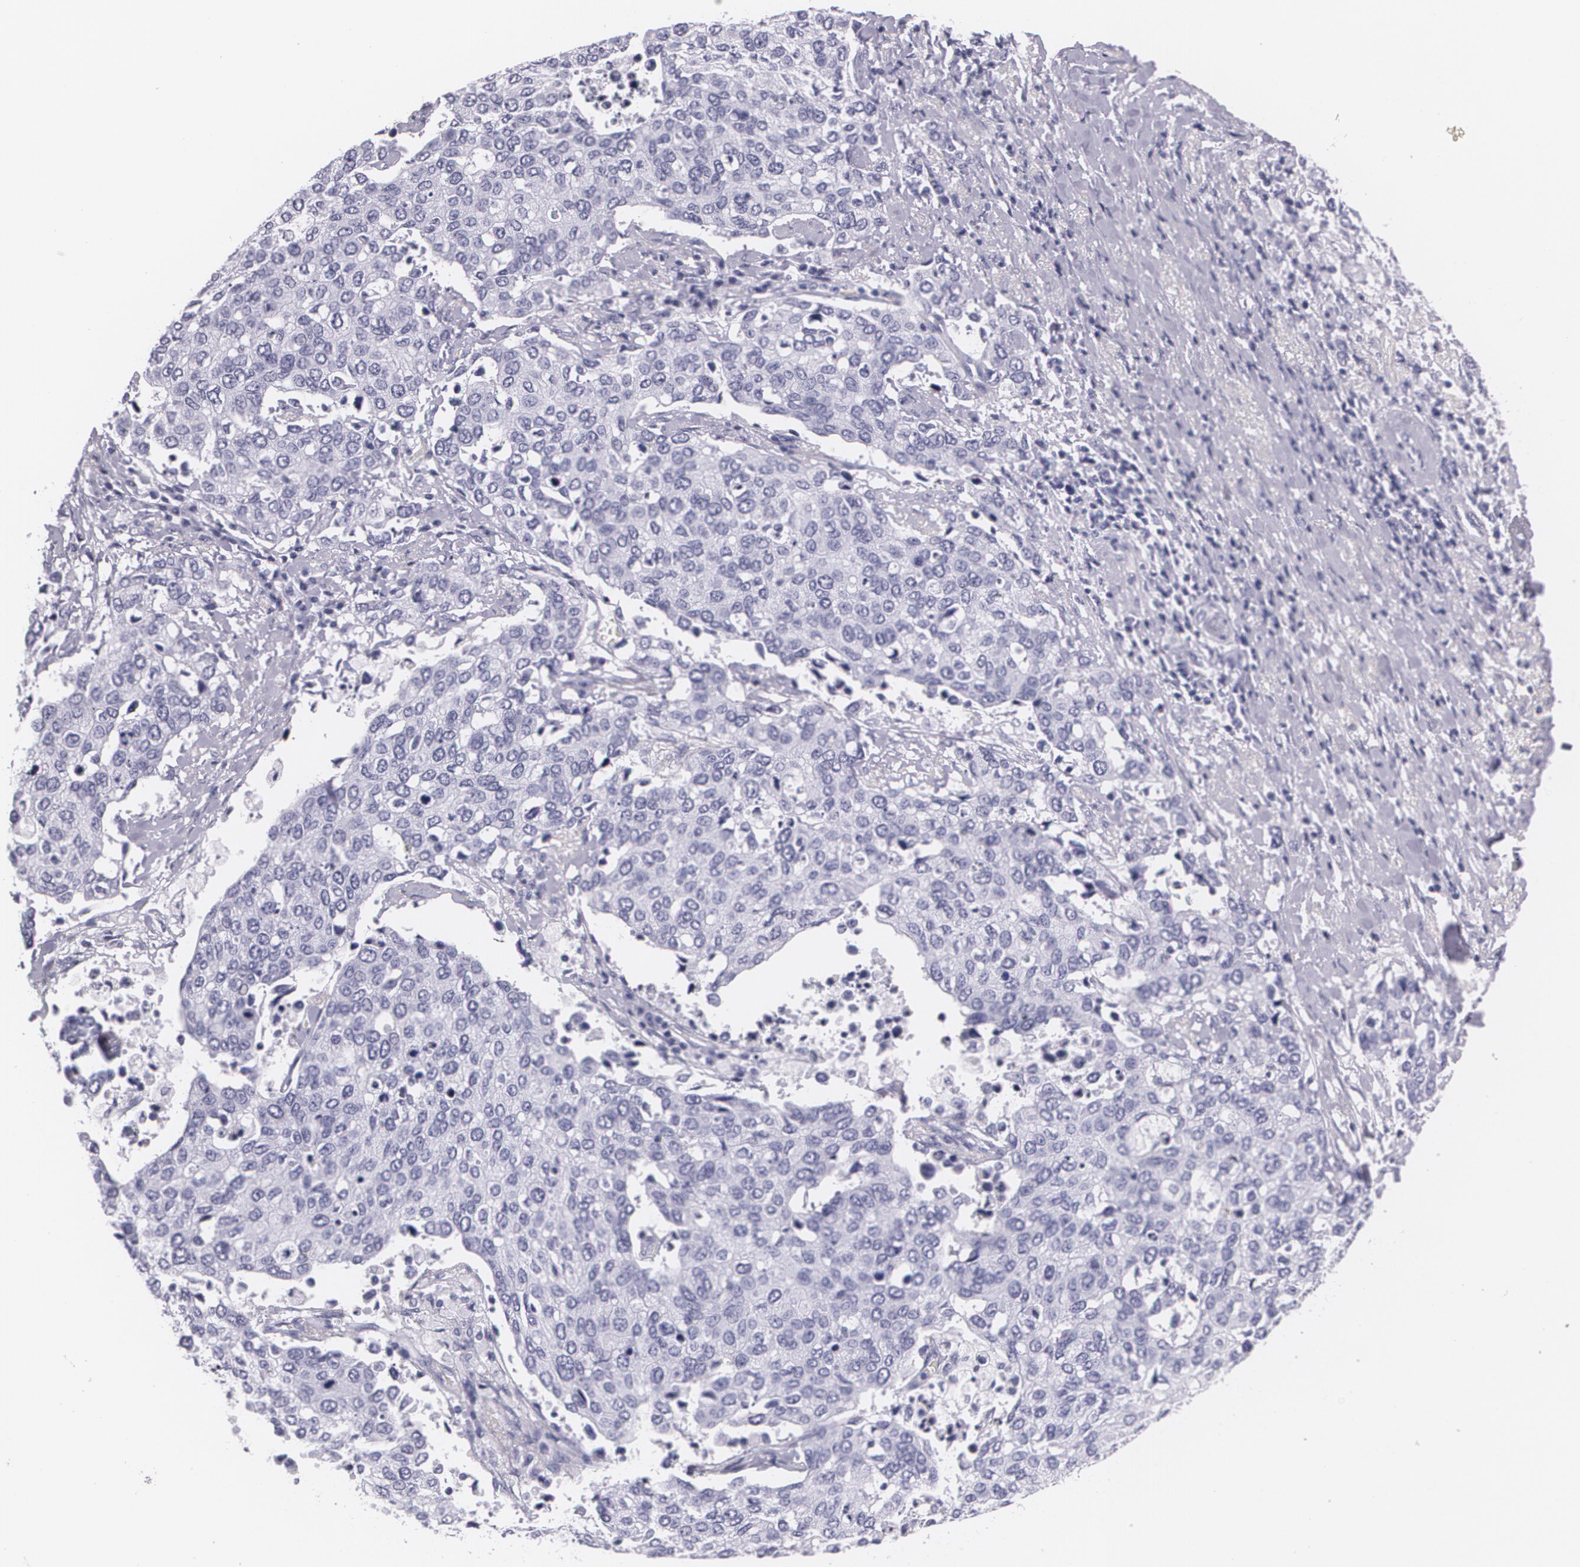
{"staining": {"intensity": "negative", "quantity": "none", "location": "none"}, "tissue": "cervical cancer", "cell_type": "Tumor cells", "image_type": "cancer", "snomed": [{"axis": "morphology", "description": "Squamous cell carcinoma, NOS"}, {"axis": "topography", "description": "Cervix"}], "caption": "Cervical cancer (squamous cell carcinoma) stained for a protein using immunohistochemistry exhibits no positivity tumor cells.", "gene": "DLG4", "patient": {"sex": "female", "age": 54}}